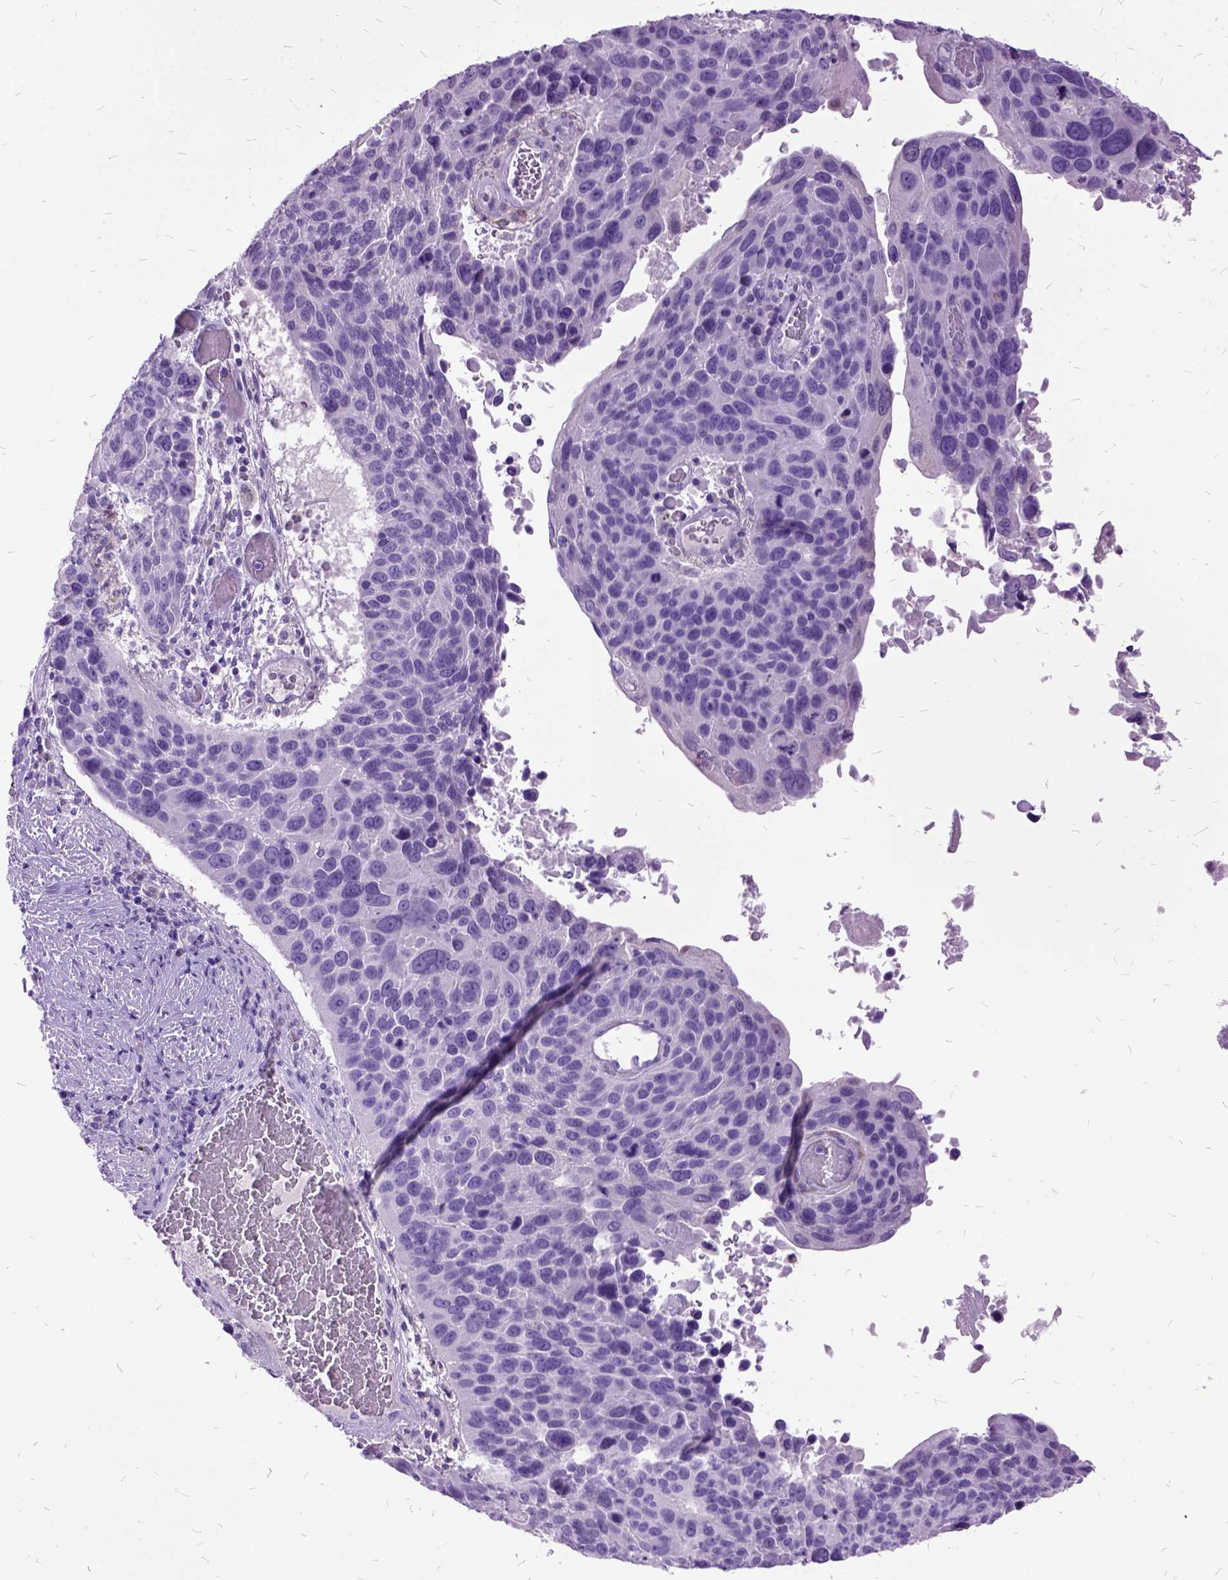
{"staining": {"intensity": "negative", "quantity": "none", "location": "none"}, "tissue": "lung cancer", "cell_type": "Tumor cells", "image_type": "cancer", "snomed": [{"axis": "morphology", "description": "Squamous cell carcinoma, NOS"}, {"axis": "topography", "description": "Lung"}], "caption": "This is an immunohistochemistry (IHC) histopathology image of lung squamous cell carcinoma. There is no expression in tumor cells.", "gene": "MME", "patient": {"sex": "male", "age": 68}}